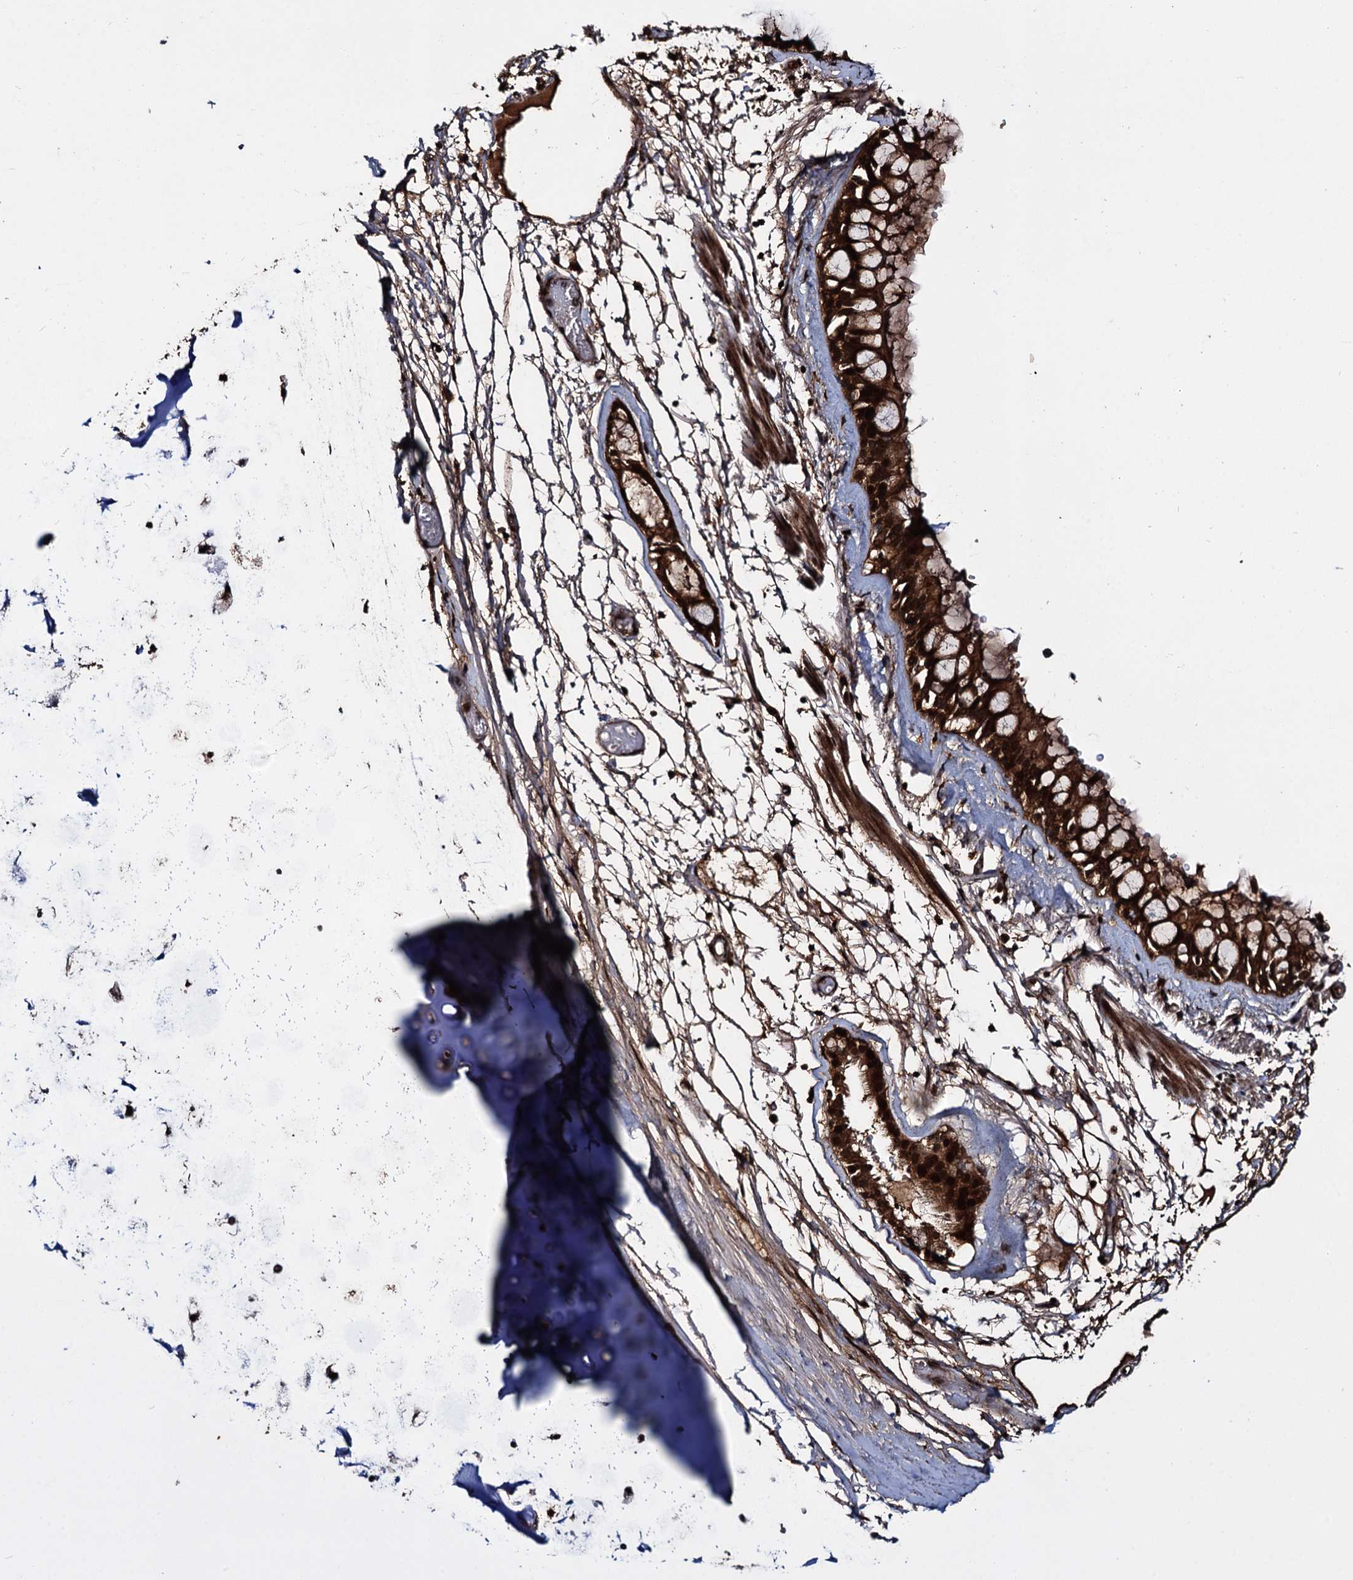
{"staining": {"intensity": "strong", "quantity": ">75%", "location": "cytoplasmic/membranous"}, "tissue": "nasopharynx", "cell_type": "Respiratory epithelial cells", "image_type": "normal", "snomed": [{"axis": "morphology", "description": "Normal tissue, NOS"}, {"axis": "topography", "description": "Nasopharynx"}], "caption": "Protein staining displays strong cytoplasmic/membranous expression in approximately >75% of respiratory epithelial cells in benign nasopharynx. (IHC, brightfield microscopy, high magnification).", "gene": "CEP192", "patient": {"sex": "male", "age": 32}}